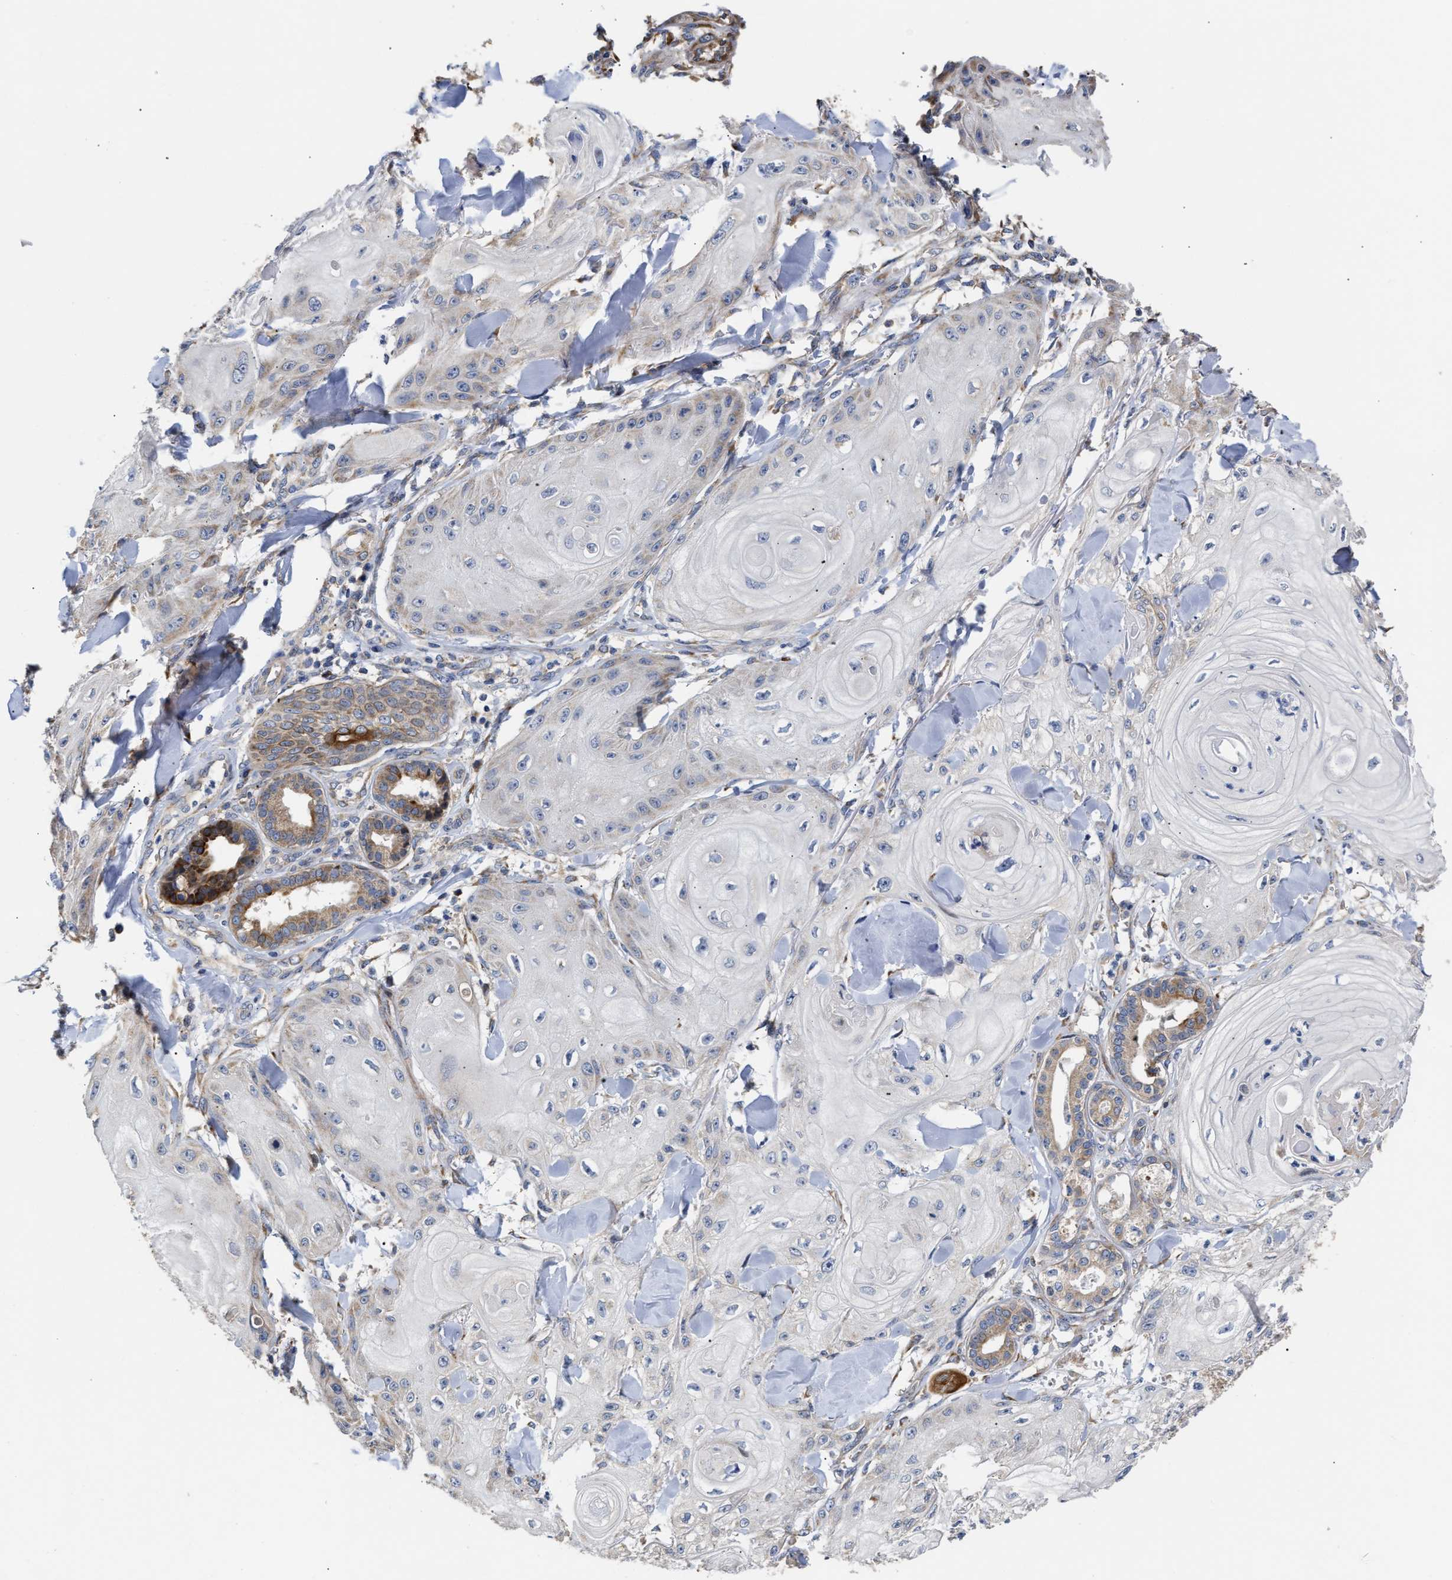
{"staining": {"intensity": "negative", "quantity": "none", "location": "none"}, "tissue": "skin cancer", "cell_type": "Tumor cells", "image_type": "cancer", "snomed": [{"axis": "morphology", "description": "Squamous cell carcinoma, NOS"}, {"axis": "topography", "description": "Skin"}], "caption": "Immunohistochemistry (IHC) of skin squamous cell carcinoma displays no positivity in tumor cells. (DAB immunohistochemistry (IHC), high magnification).", "gene": "MALSU1", "patient": {"sex": "male", "age": 74}}